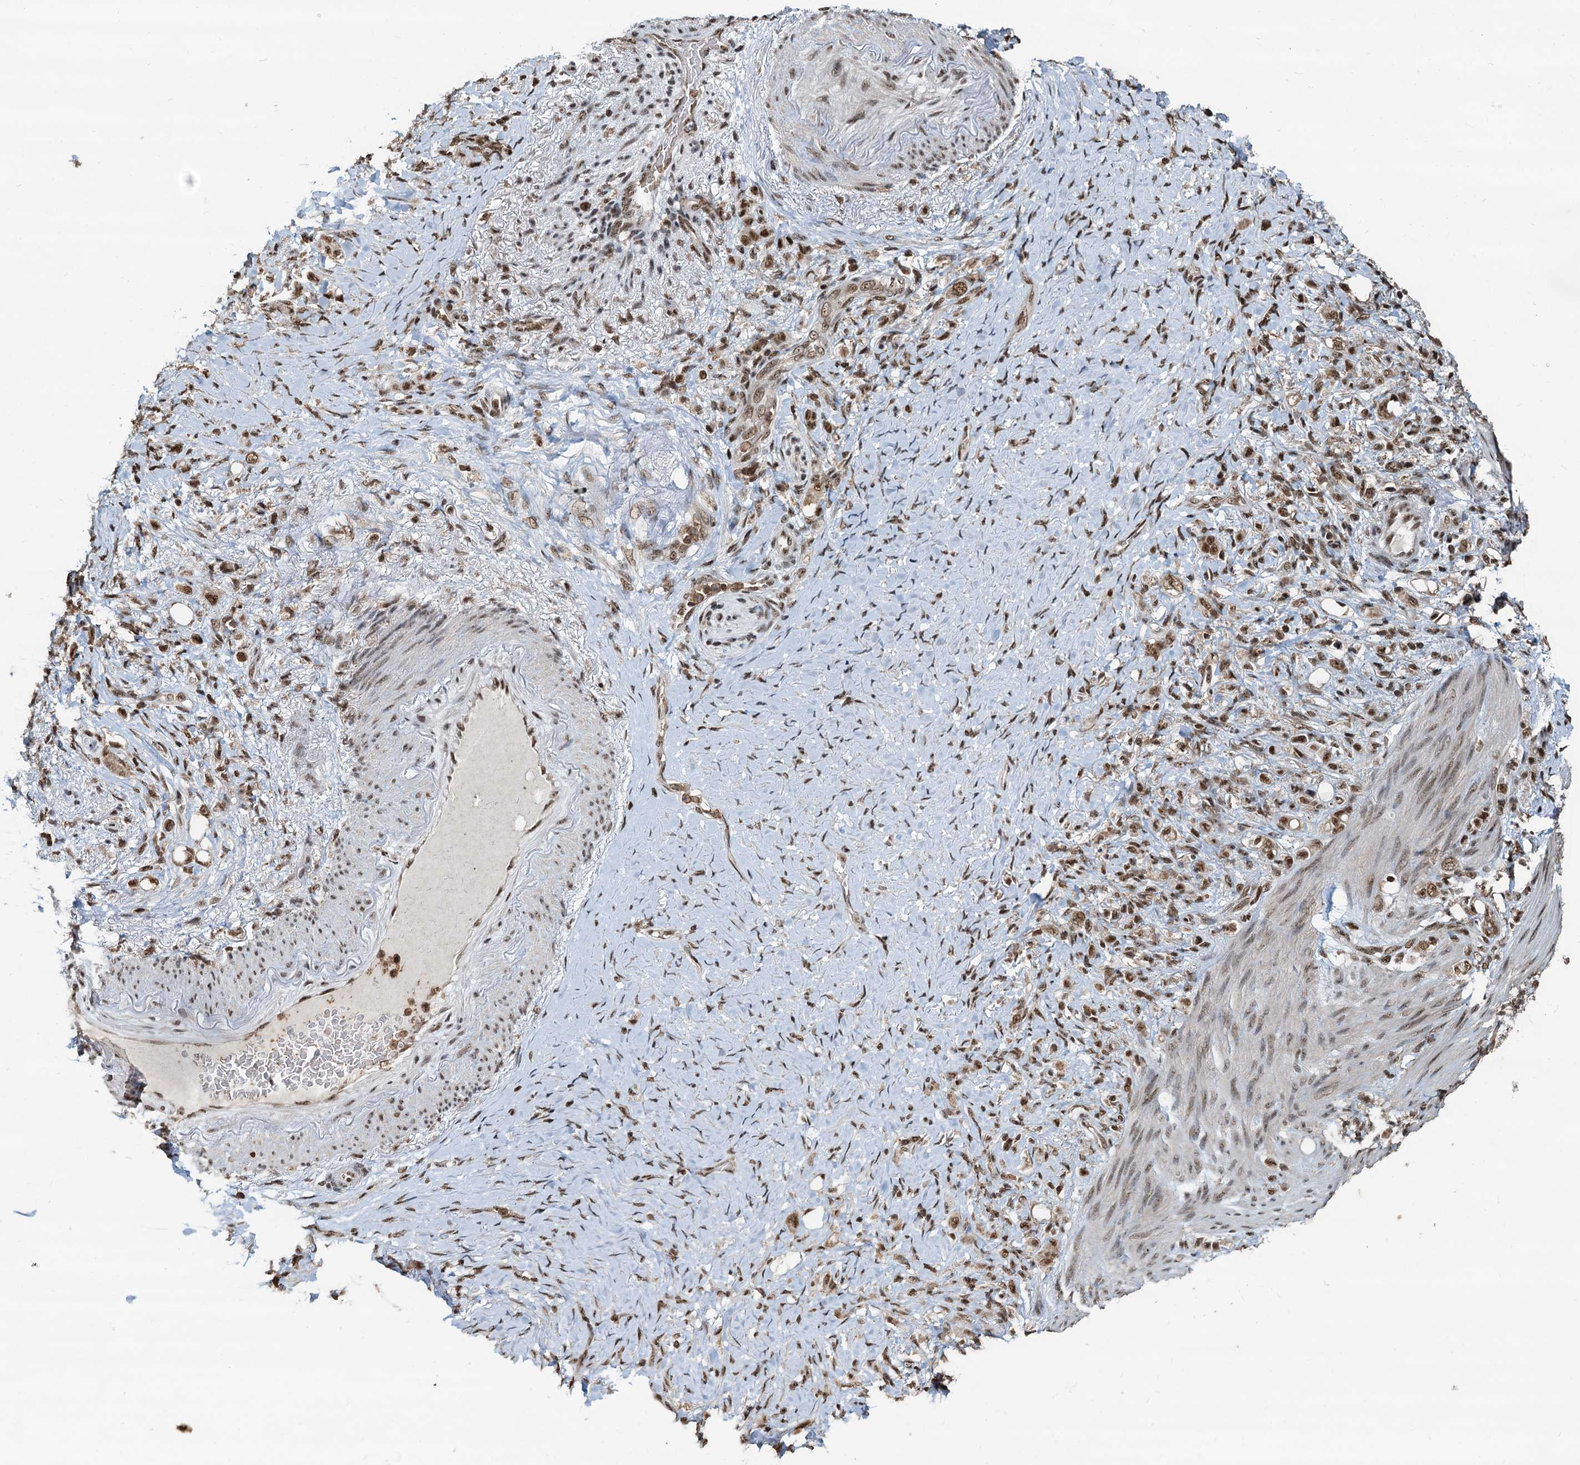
{"staining": {"intensity": "moderate", "quantity": ">75%", "location": "nuclear"}, "tissue": "stomach cancer", "cell_type": "Tumor cells", "image_type": "cancer", "snomed": [{"axis": "morphology", "description": "Adenocarcinoma, NOS"}, {"axis": "topography", "description": "Stomach"}], "caption": "This is a histology image of immunohistochemistry (IHC) staining of stomach cancer (adenocarcinoma), which shows moderate expression in the nuclear of tumor cells.", "gene": "RSRC2", "patient": {"sex": "female", "age": 79}}